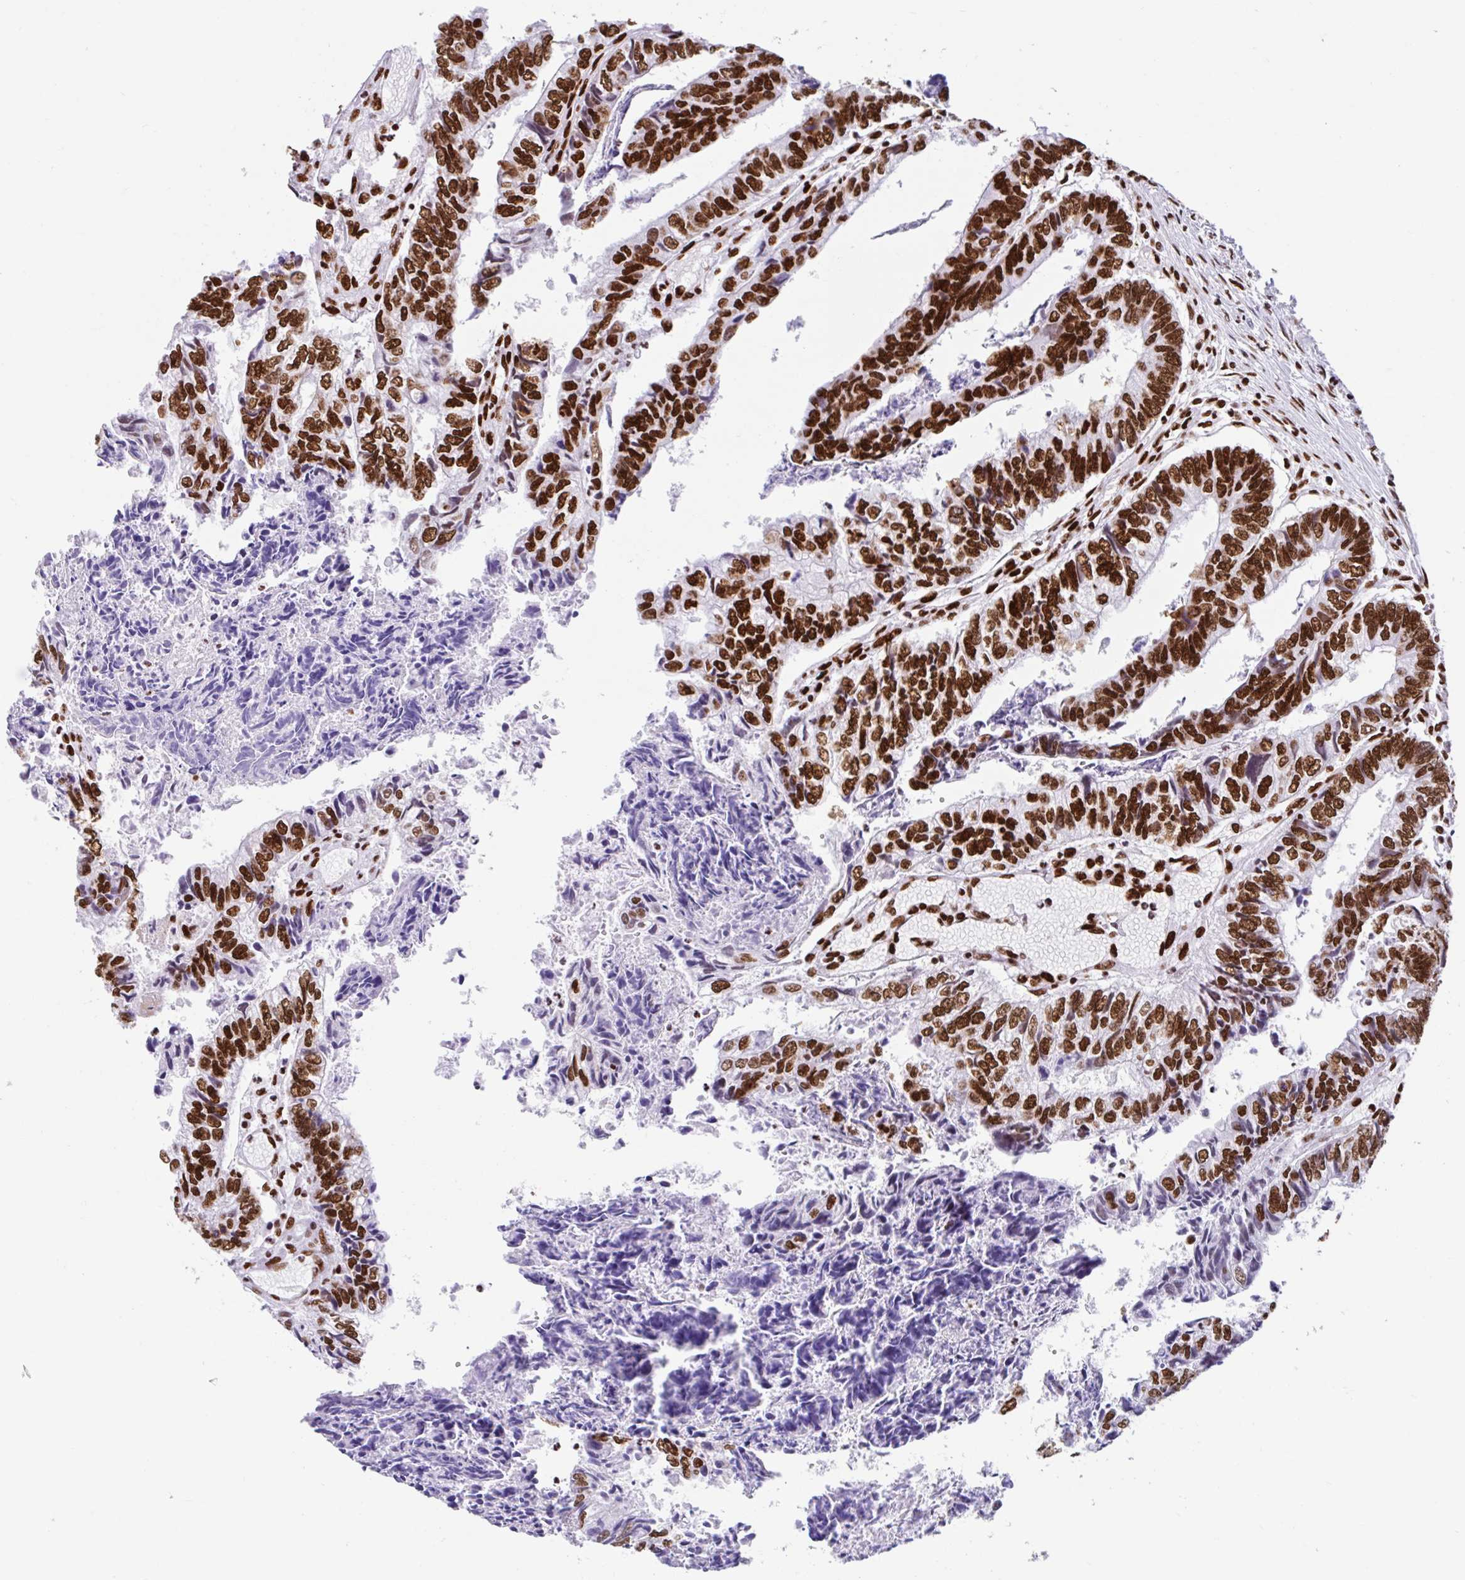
{"staining": {"intensity": "strong", "quantity": ">75%", "location": "nuclear"}, "tissue": "colorectal cancer", "cell_type": "Tumor cells", "image_type": "cancer", "snomed": [{"axis": "morphology", "description": "Adenocarcinoma, NOS"}, {"axis": "topography", "description": "Colon"}], "caption": "IHC (DAB (3,3'-diaminobenzidine)) staining of adenocarcinoma (colorectal) reveals strong nuclear protein staining in approximately >75% of tumor cells.", "gene": "KHDRBS1", "patient": {"sex": "male", "age": 86}}